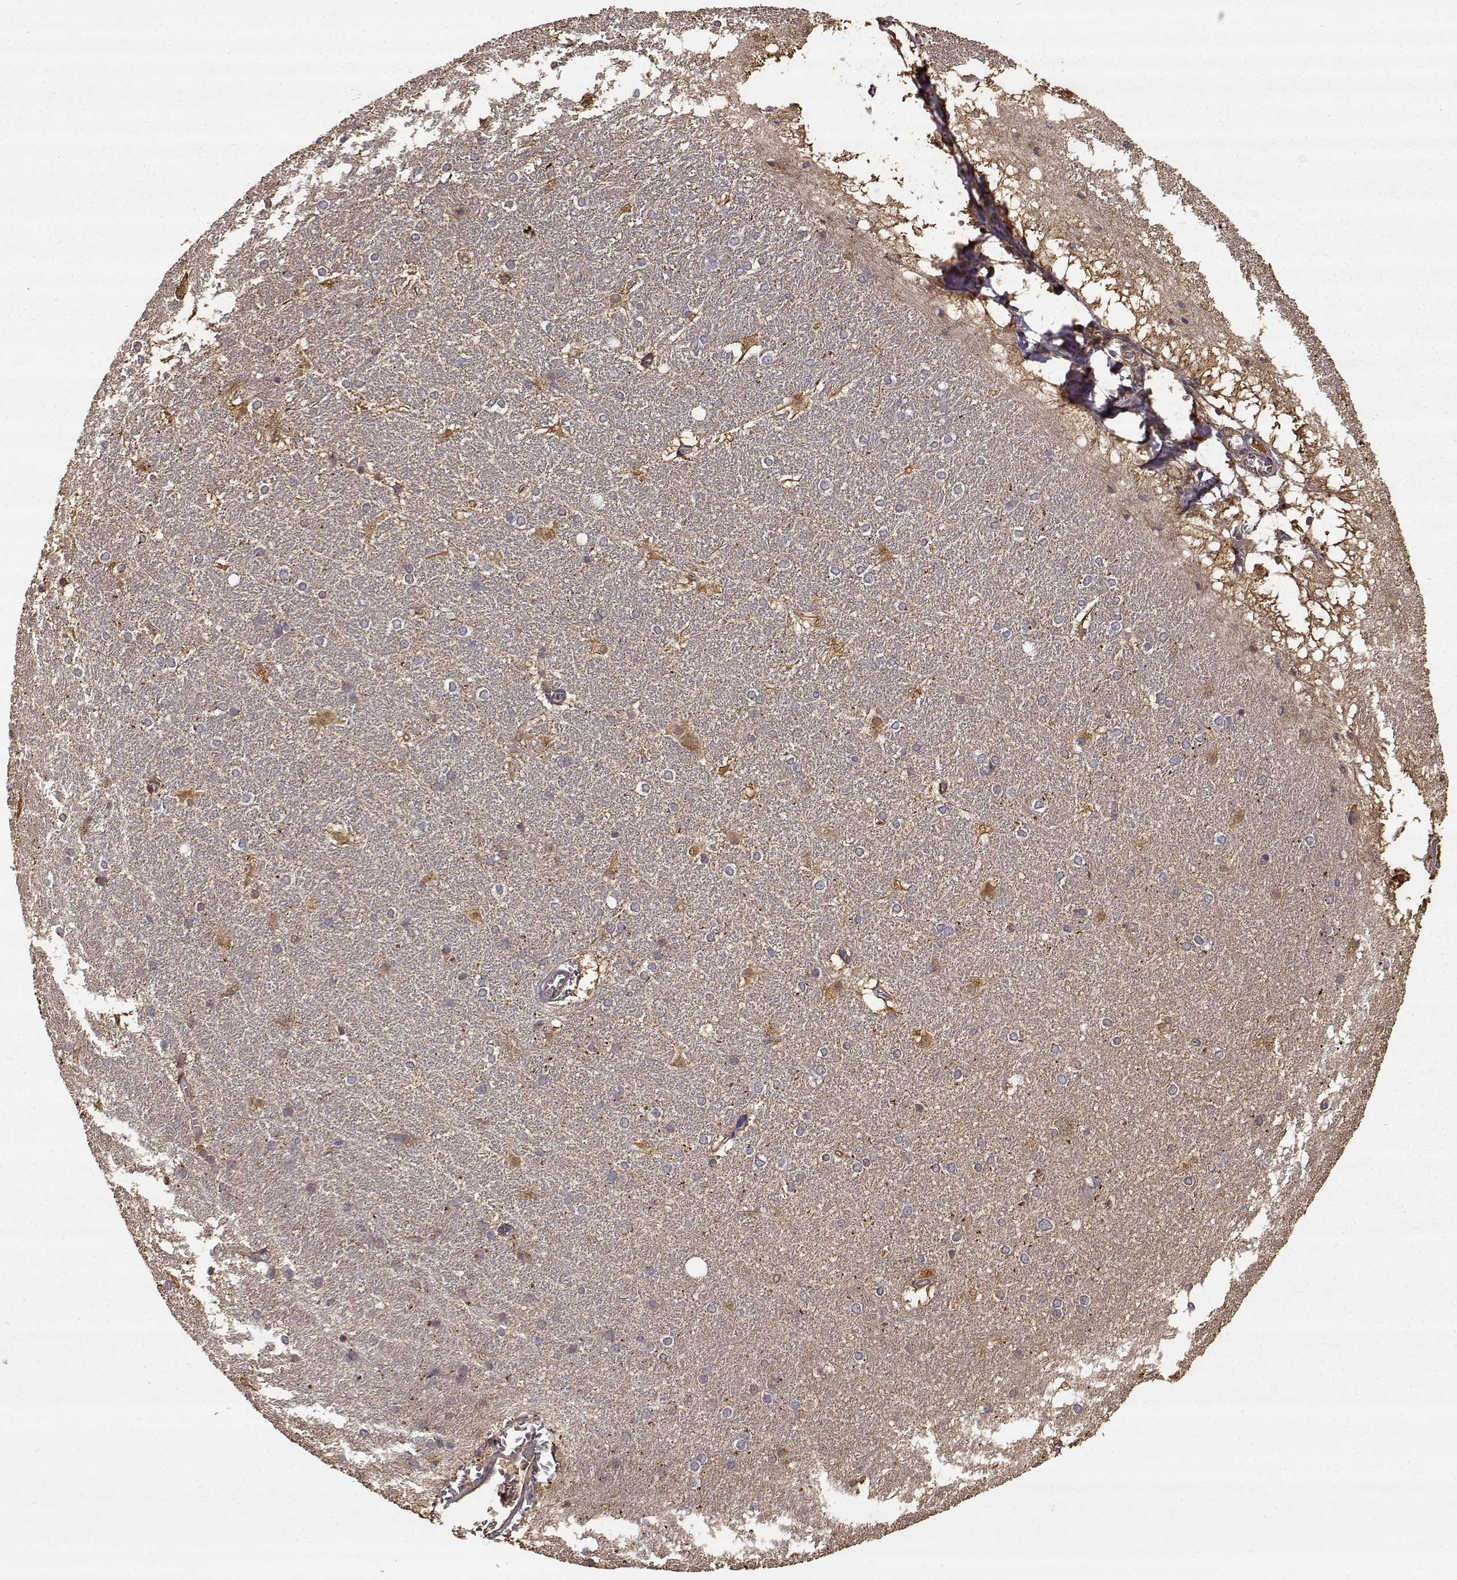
{"staining": {"intensity": "weak", "quantity": "<25%", "location": "cytoplasmic/membranous"}, "tissue": "hippocampus", "cell_type": "Glial cells", "image_type": "normal", "snomed": [{"axis": "morphology", "description": "Normal tissue, NOS"}, {"axis": "topography", "description": "Cerebral cortex"}, {"axis": "topography", "description": "Hippocampus"}], "caption": "Protein analysis of normal hippocampus demonstrates no significant staining in glial cells.", "gene": "CRIM1", "patient": {"sex": "female", "age": 19}}